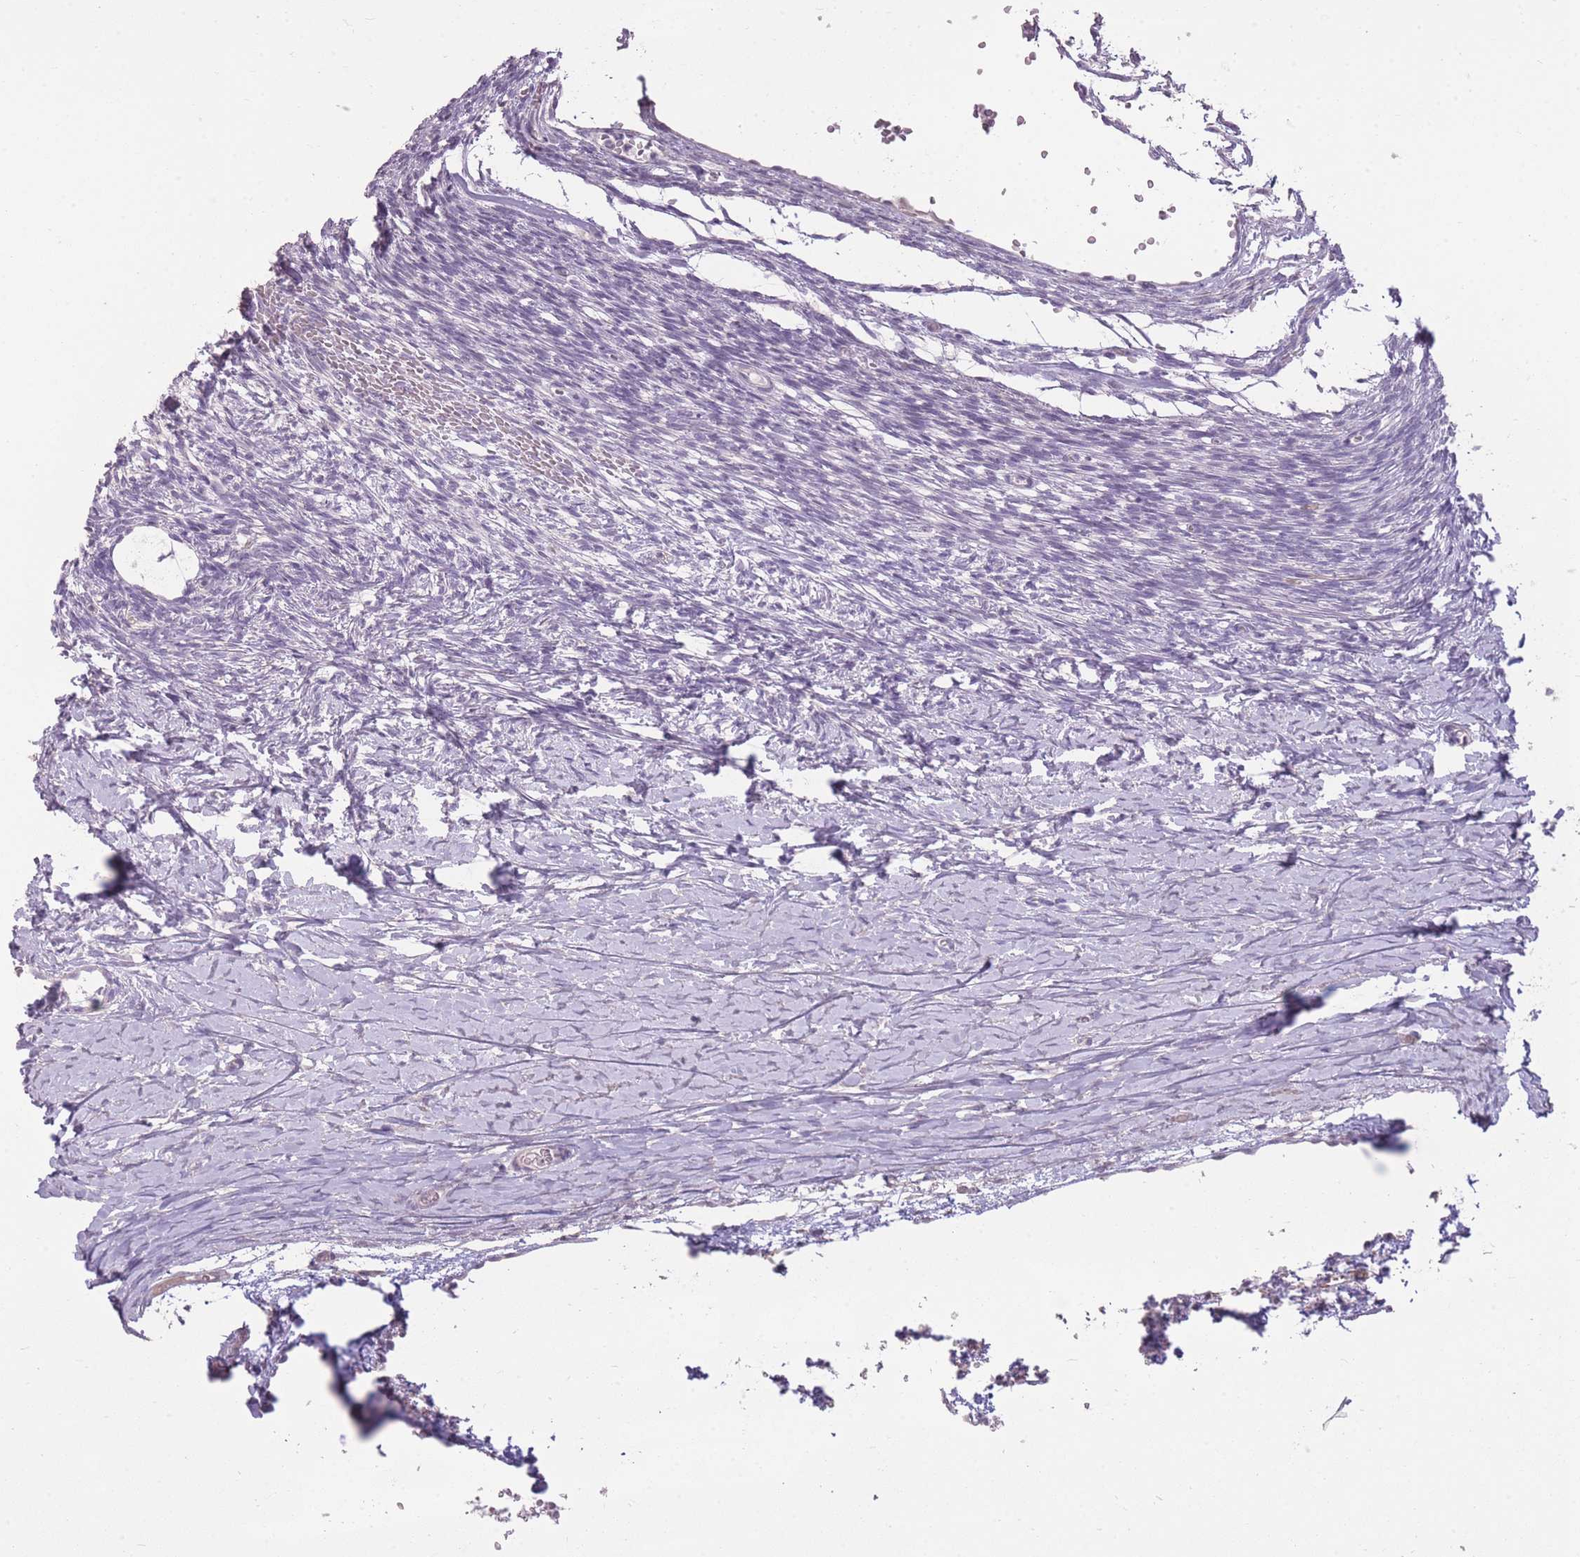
{"staining": {"intensity": "negative", "quantity": "none", "location": "none"}, "tissue": "ovary", "cell_type": "Ovarian stroma cells", "image_type": "normal", "snomed": [{"axis": "morphology", "description": "Normal tissue, NOS"}, {"axis": "topography", "description": "Ovary"}], "caption": "Image shows no significant protein staining in ovarian stroma cells of normal ovary.", "gene": "ZBTB24", "patient": {"sex": "female", "age": 39}}